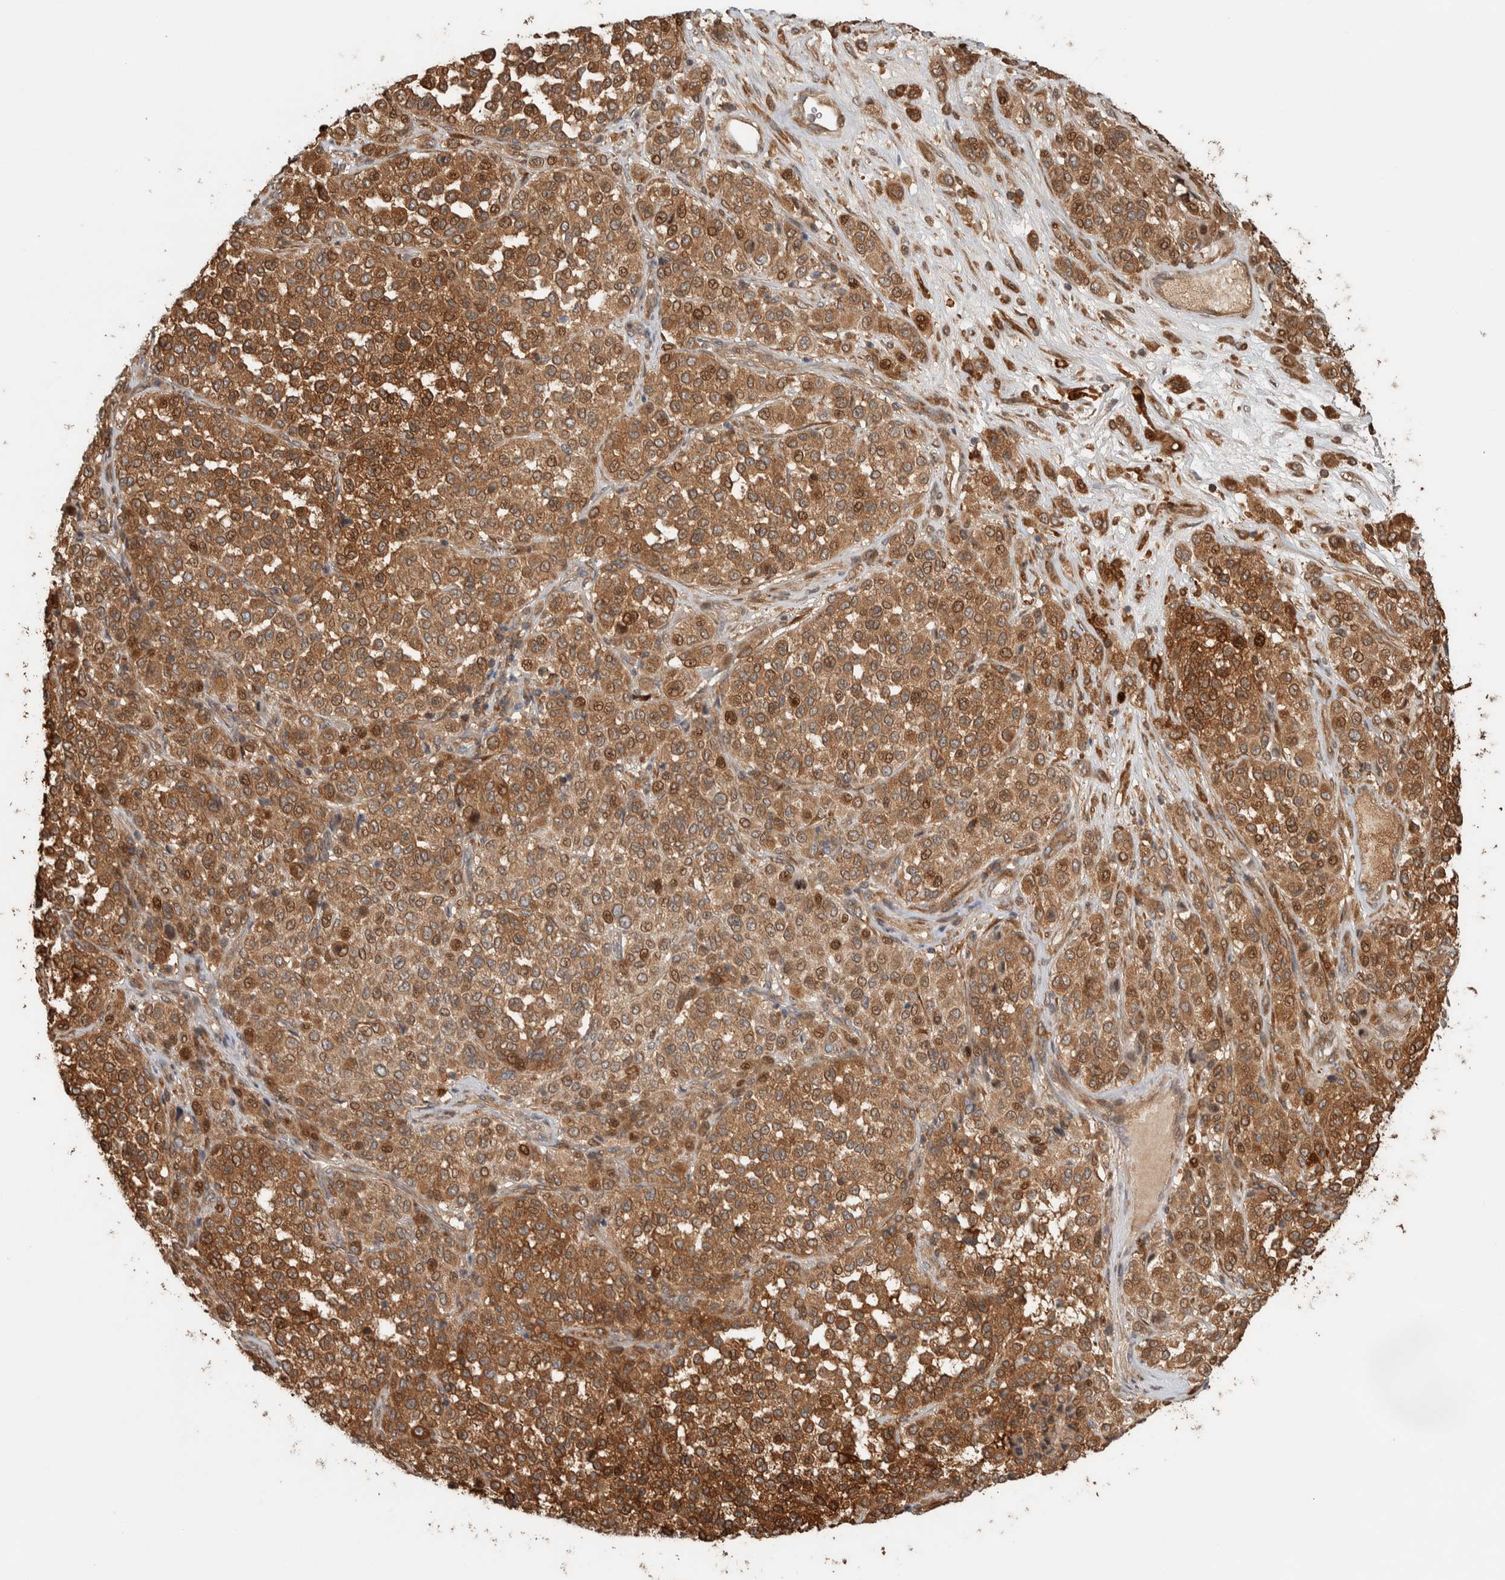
{"staining": {"intensity": "moderate", "quantity": ">75%", "location": "cytoplasmic/membranous"}, "tissue": "melanoma", "cell_type": "Tumor cells", "image_type": "cancer", "snomed": [{"axis": "morphology", "description": "Malignant melanoma, Metastatic site"}, {"axis": "topography", "description": "Pancreas"}], "caption": "Tumor cells demonstrate medium levels of moderate cytoplasmic/membranous expression in about >75% of cells in malignant melanoma (metastatic site).", "gene": "CNTROB", "patient": {"sex": "female", "age": 30}}